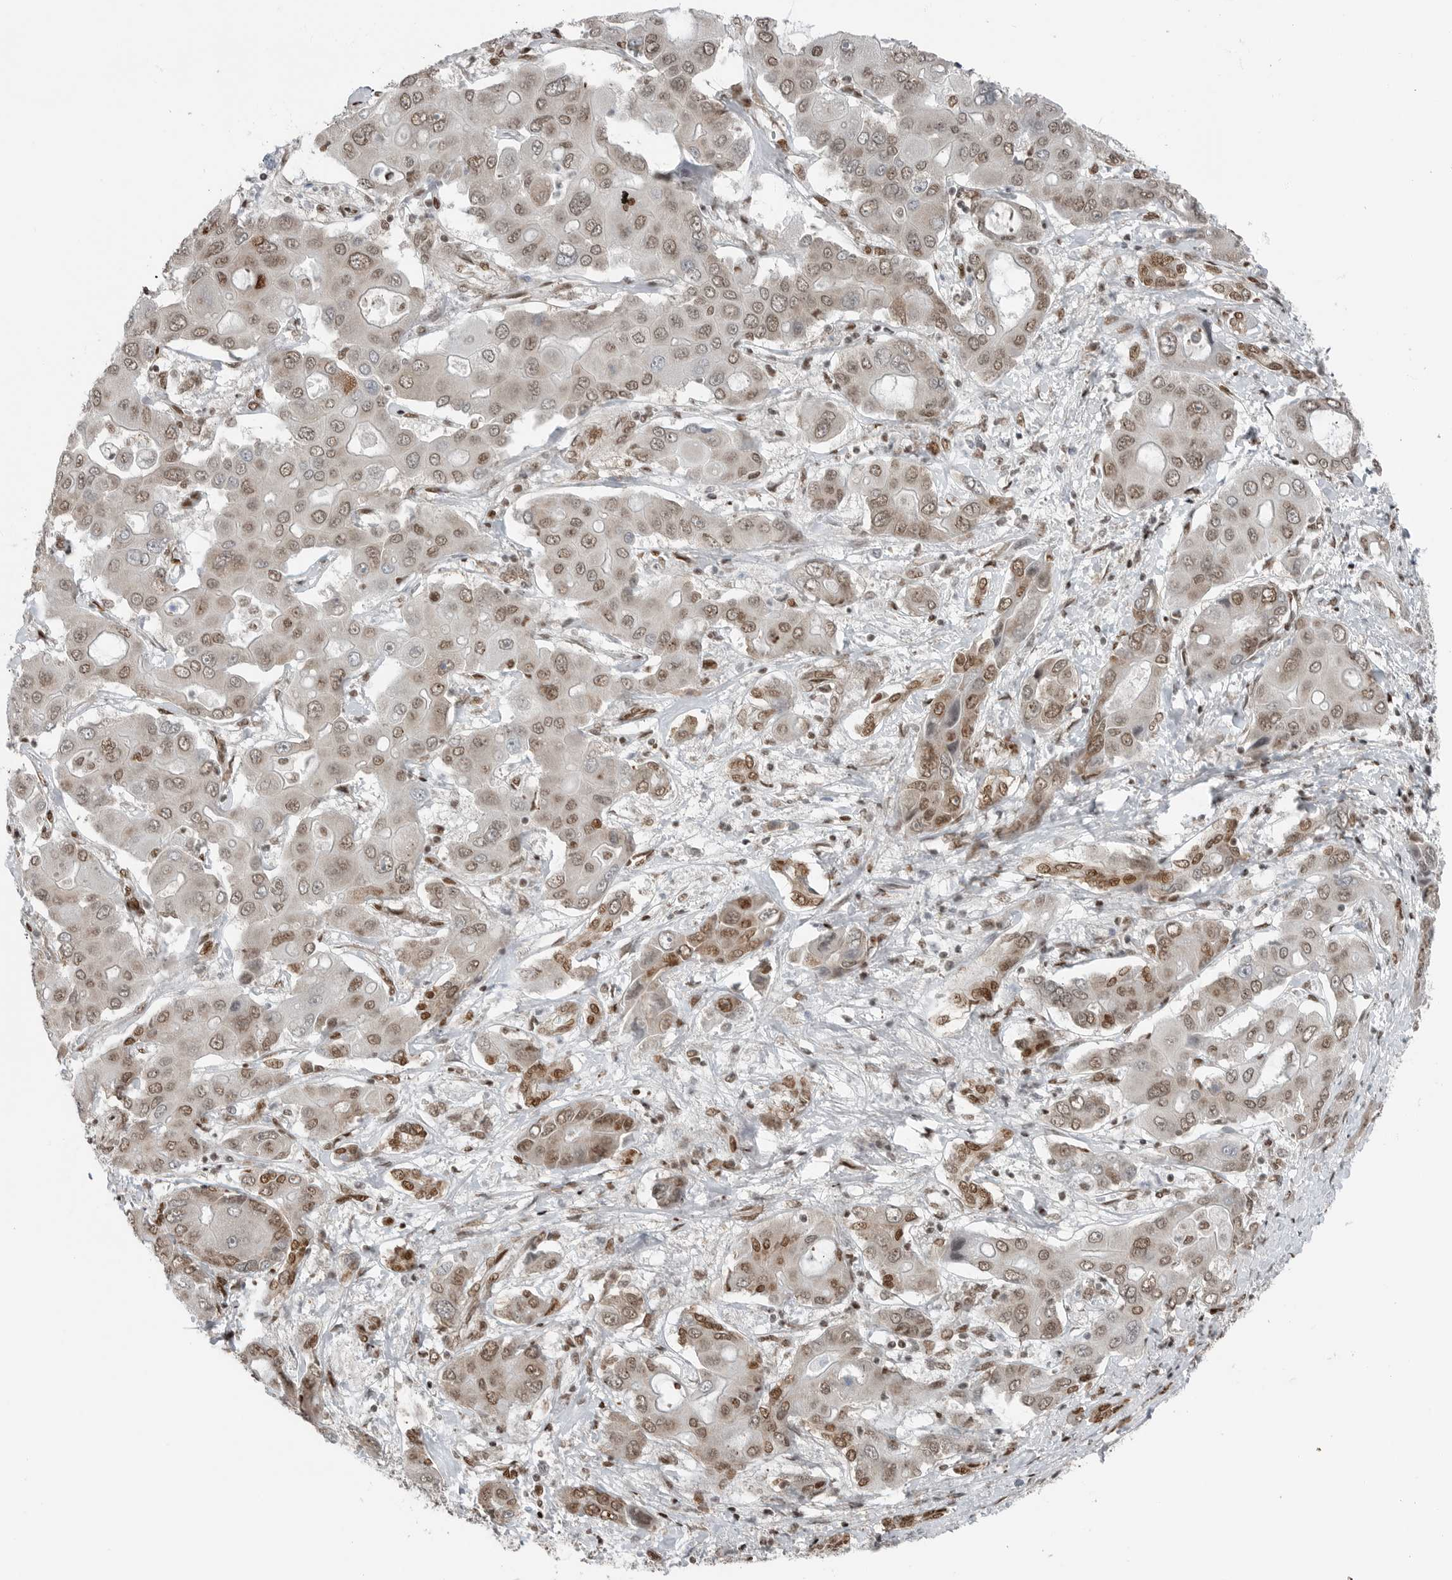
{"staining": {"intensity": "moderate", "quantity": ">75%", "location": "nuclear"}, "tissue": "liver cancer", "cell_type": "Tumor cells", "image_type": "cancer", "snomed": [{"axis": "morphology", "description": "Cholangiocarcinoma"}, {"axis": "topography", "description": "Liver"}], "caption": "Liver cholangiocarcinoma tissue demonstrates moderate nuclear positivity in about >75% of tumor cells, visualized by immunohistochemistry.", "gene": "BLZF1", "patient": {"sex": "male", "age": 67}}